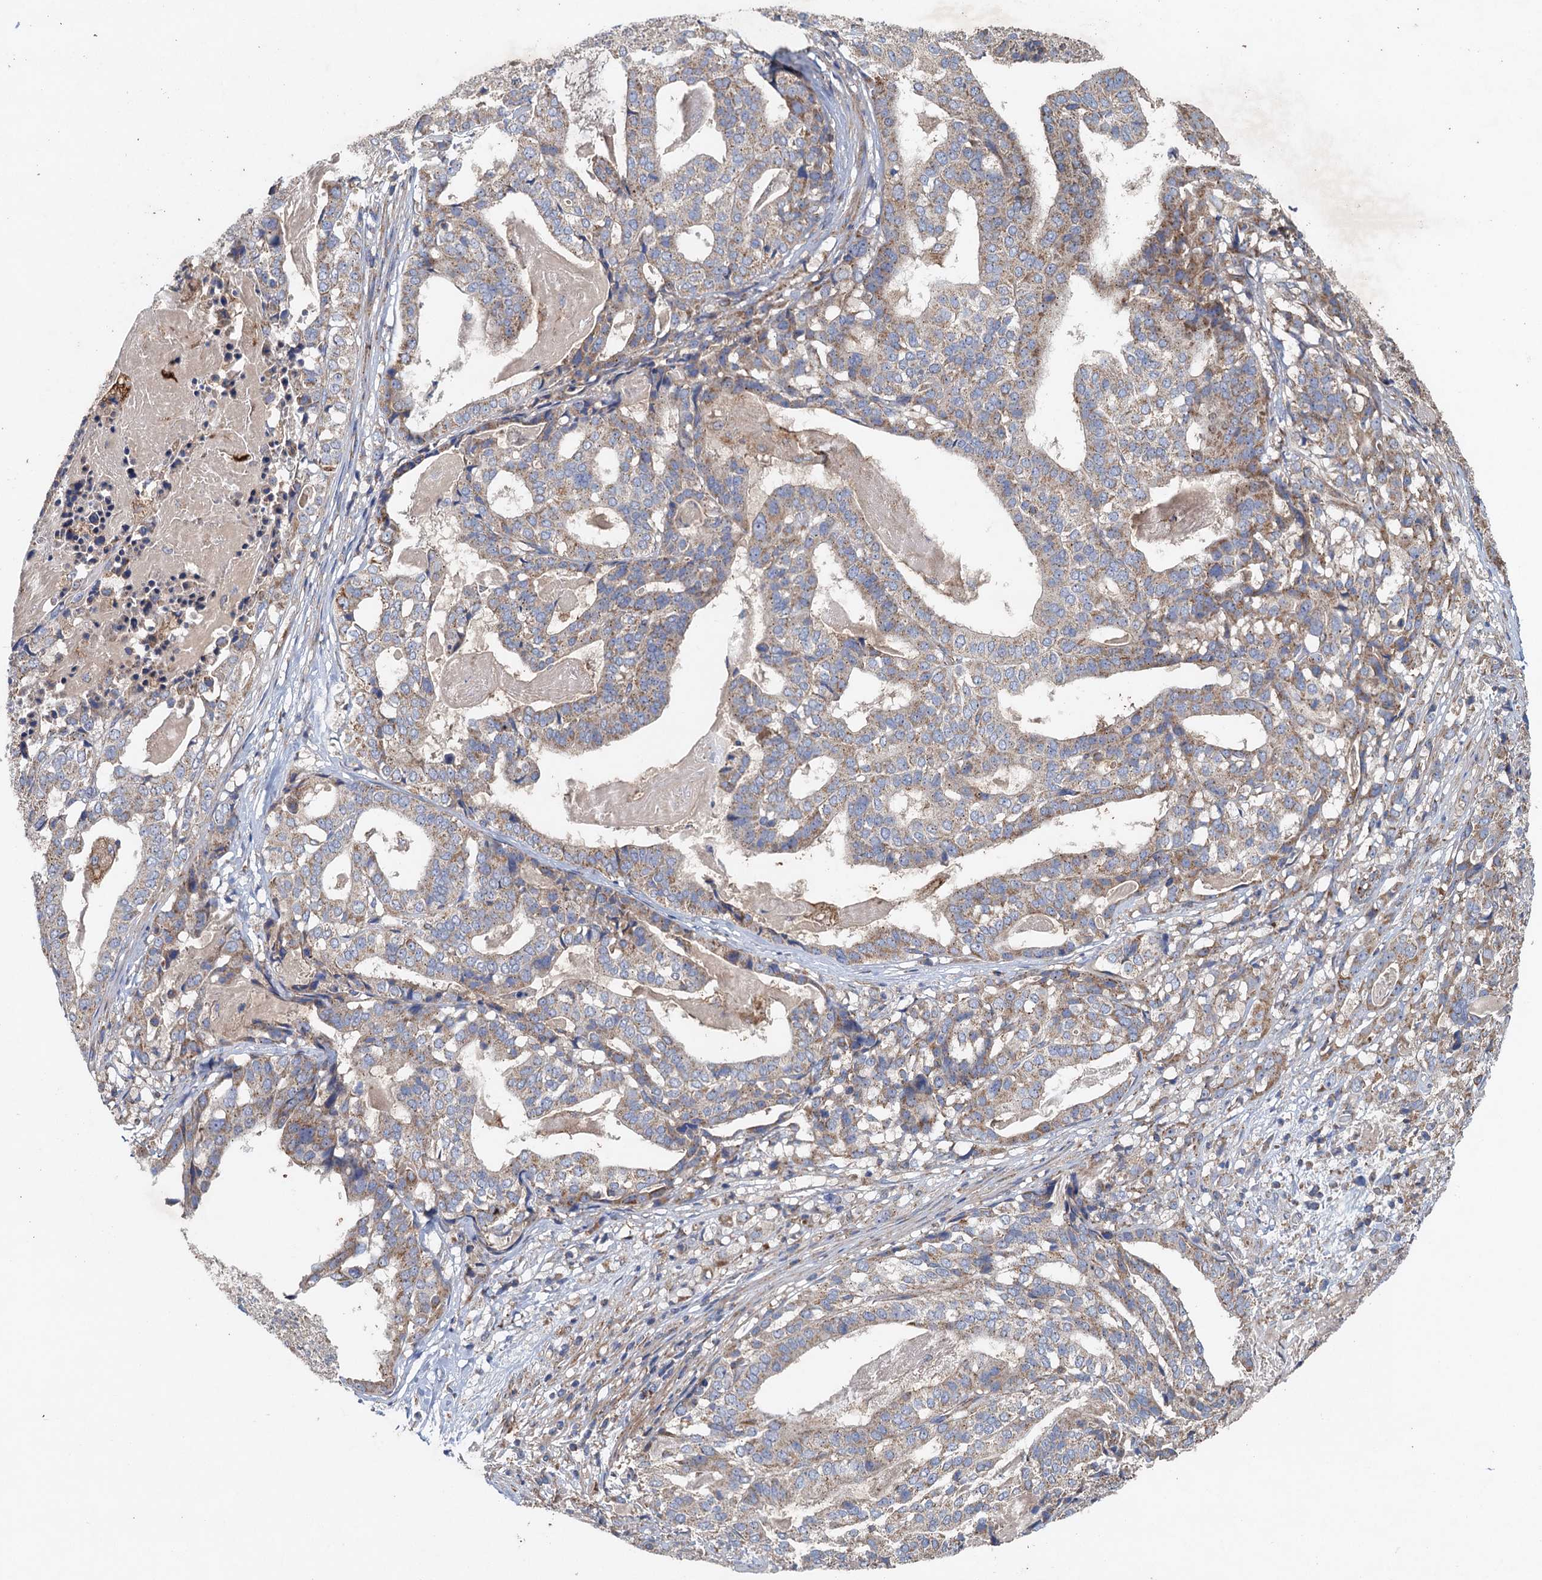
{"staining": {"intensity": "weak", "quantity": ">75%", "location": "cytoplasmic/membranous"}, "tissue": "stomach cancer", "cell_type": "Tumor cells", "image_type": "cancer", "snomed": [{"axis": "morphology", "description": "Adenocarcinoma, NOS"}, {"axis": "topography", "description": "Stomach"}], "caption": "Stomach cancer (adenocarcinoma) stained with DAB (3,3'-diaminobenzidine) IHC reveals low levels of weak cytoplasmic/membranous expression in about >75% of tumor cells.", "gene": "BCS1L", "patient": {"sex": "male", "age": 48}}